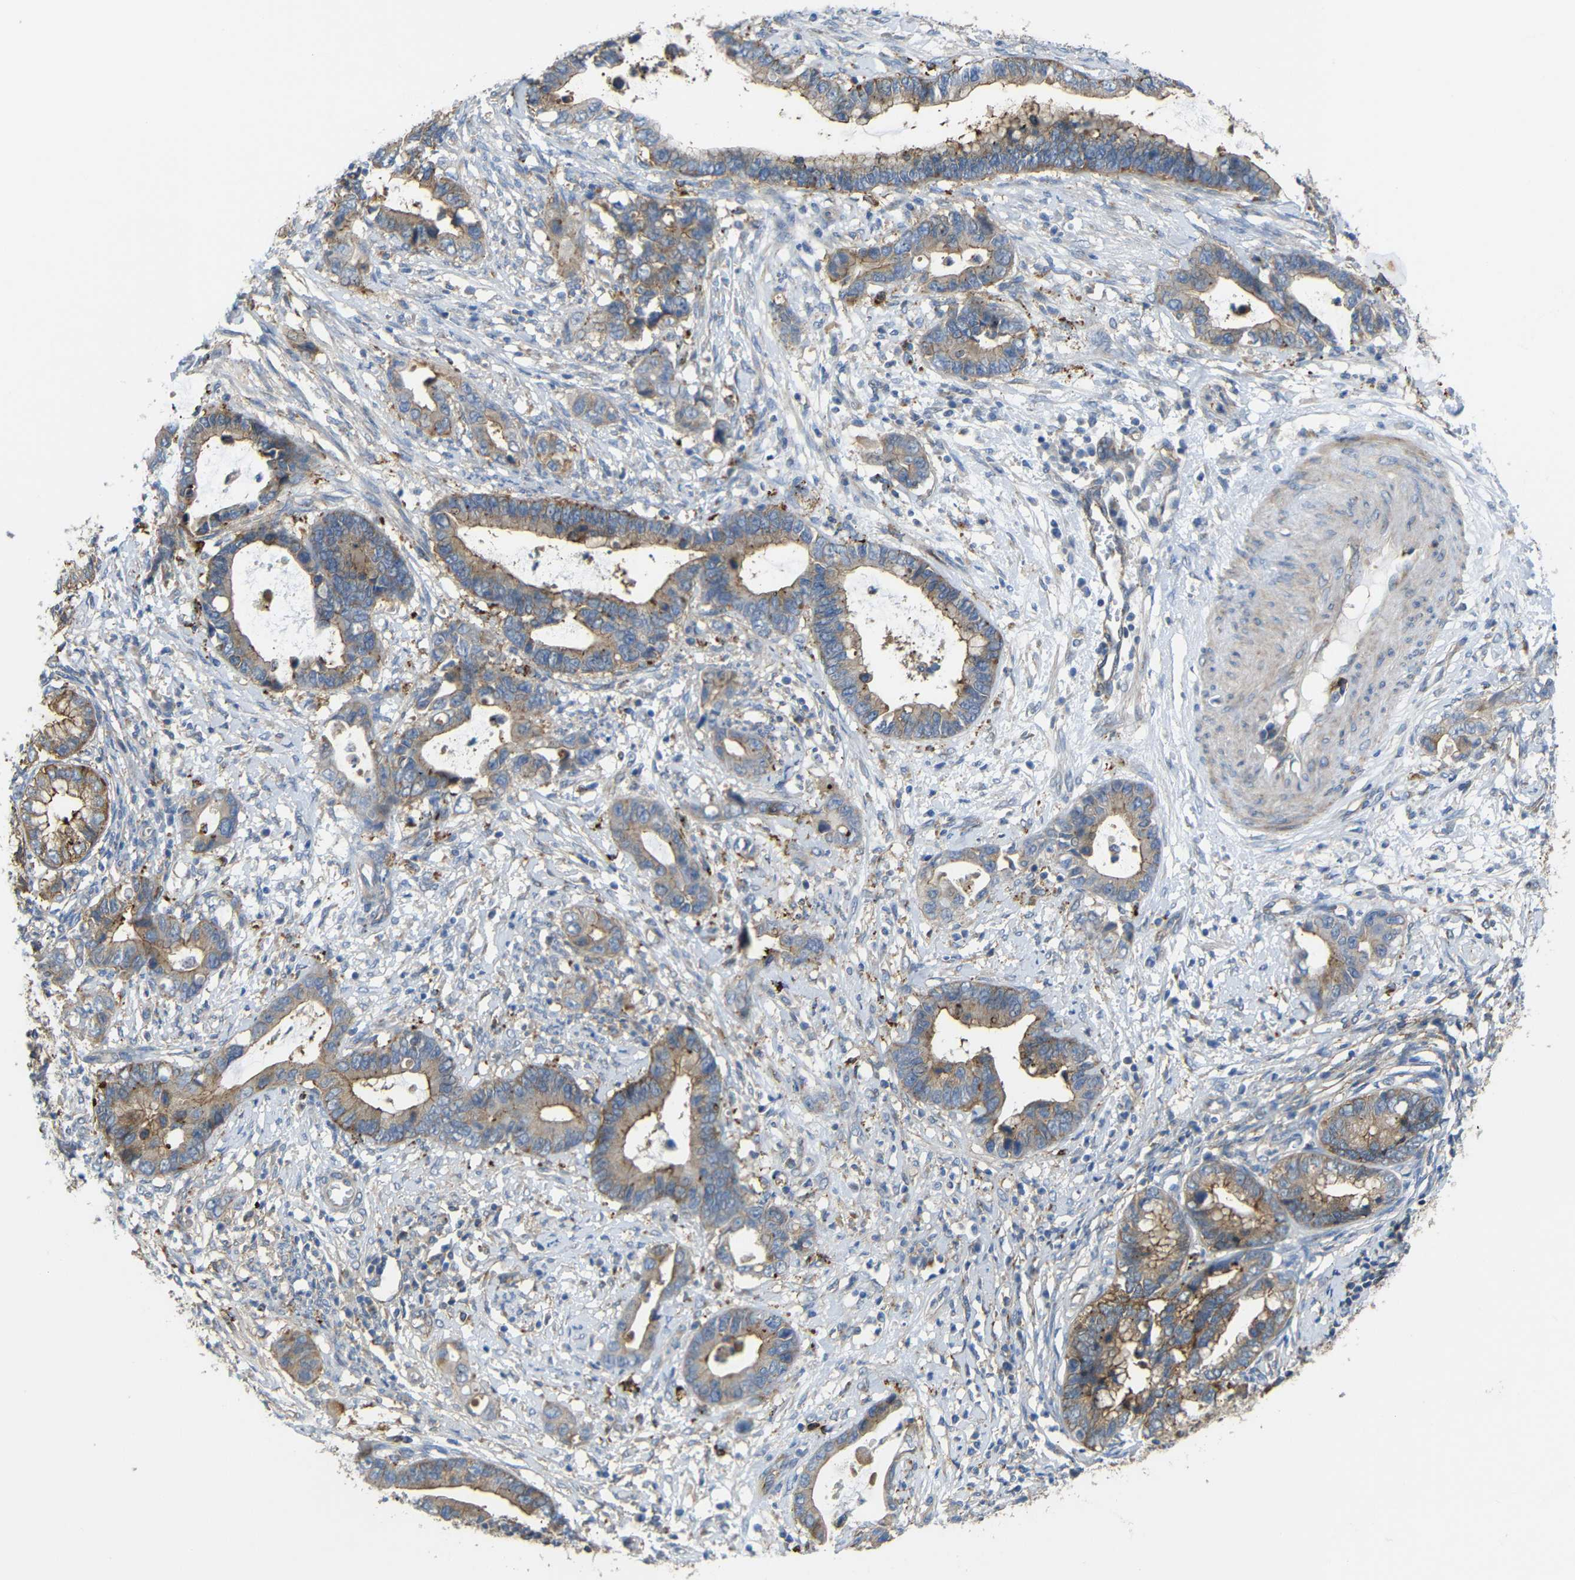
{"staining": {"intensity": "moderate", "quantity": ">75%", "location": "cytoplasmic/membranous"}, "tissue": "cervical cancer", "cell_type": "Tumor cells", "image_type": "cancer", "snomed": [{"axis": "morphology", "description": "Adenocarcinoma, NOS"}, {"axis": "topography", "description": "Cervix"}], "caption": "IHC photomicrograph of neoplastic tissue: adenocarcinoma (cervical) stained using immunohistochemistry displays medium levels of moderate protein expression localized specifically in the cytoplasmic/membranous of tumor cells, appearing as a cytoplasmic/membranous brown color.", "gene": "SYPL1", "patient": {"sex": "female", "age": 44}}